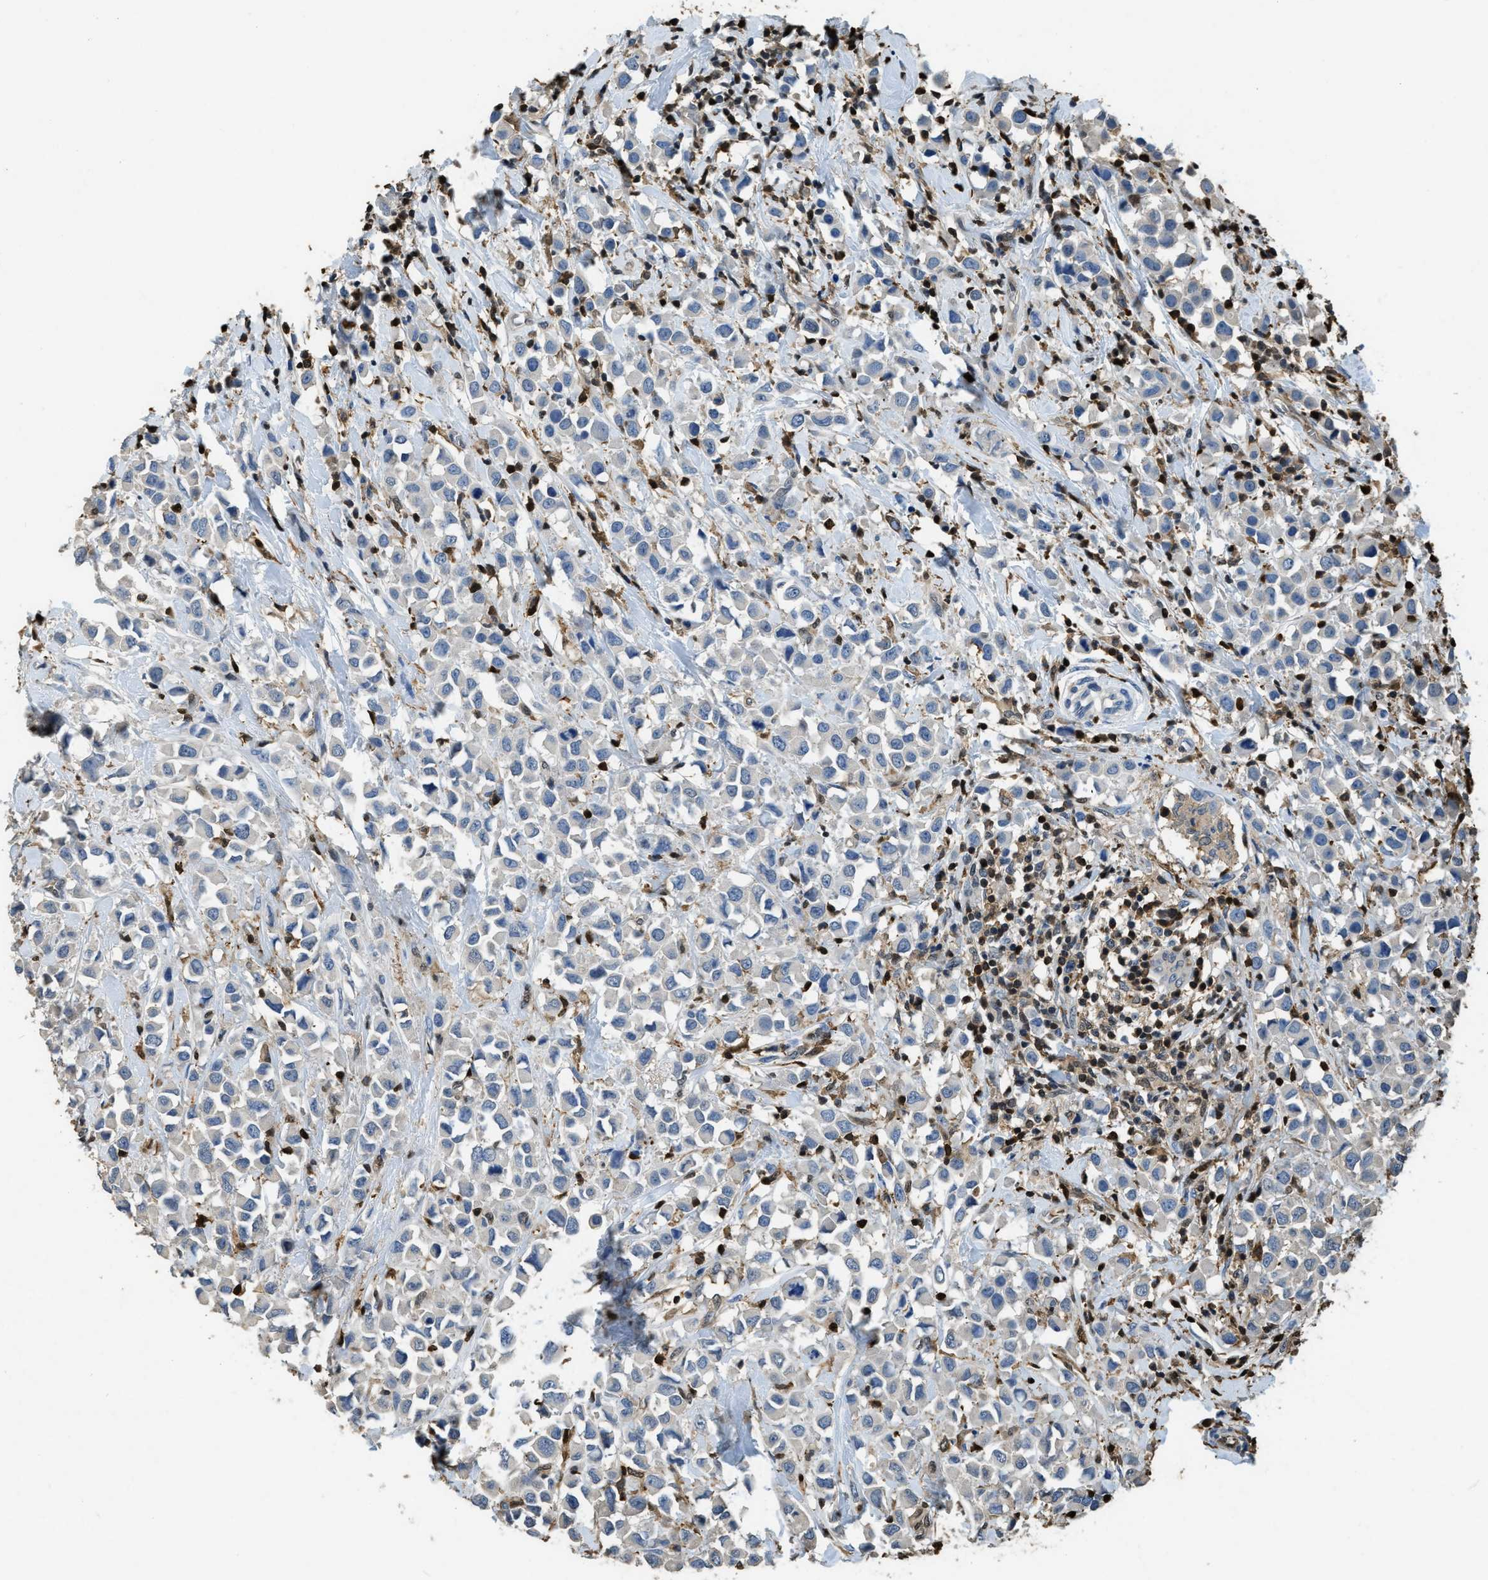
{"staining": {"intensity": "weak", "quantity": "25%-75%", "location": "cytoplasmic/membranous"}, "tissue": "breast cancer", "cell_type": "Tumor cells", "image_type": "cancer", "snomed": [{"axis": "morphology", "description": "Duct carcinoma"}, {"axis": "topography", "description": "Breast"}], "caption": "IHC staining of breast intraductal carcinoma, which reveals low levels of weak cytoplasmic/membranous staining in about 25%-75% of tumor cells indicating weak cytoplasmic/membranous protein positivity. The staining was performed using DAB (3,3'-diaminobenzidine) (brown) for protein detection and nuclei were counterstained in hematoxylin (blue).", "gene": "ARHGDIB", "patient": {"sex": "female", "age": 61}}